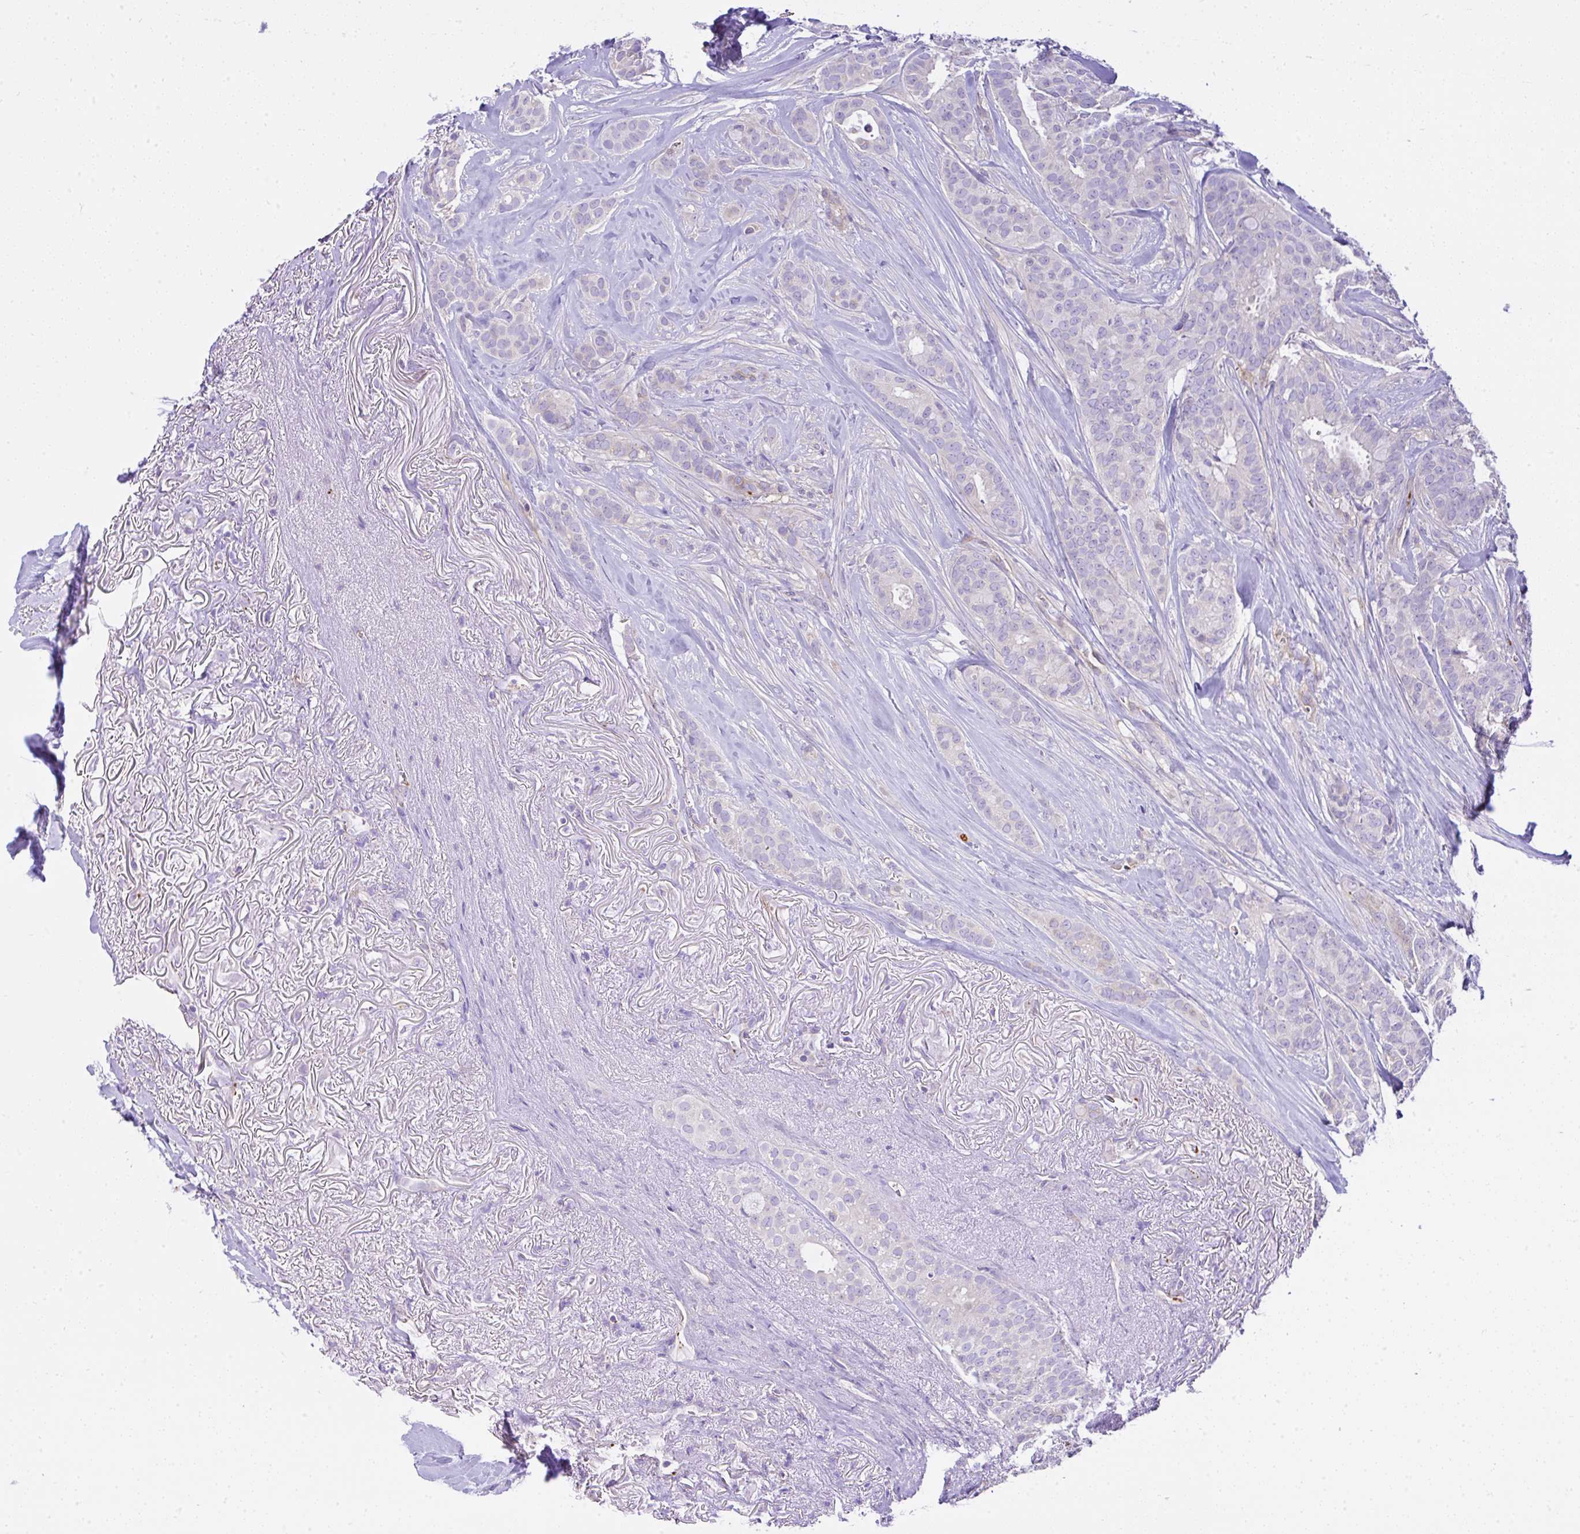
{"staining": {"intensity": "negative", "quantity": "none", "location": "none"}, "tissue": "breast cancer", "cell_type": "Tumor cells", "image_type": "cancer", "snomed": [{"axis": "morphology", "description": "Duct carcinoma"}, {"axis": "topography", "description": "Breast"}], "caption": "This micrograph is of invasive ductal carcinoma (breast) stained with immunohistochemistry (IHC) to label a protein in brown with the nuclei are counter-stained blue. There is no staining in tumor cells.", "gene": "CCDC142", "patient": {"sex": "female", "age": 84}}